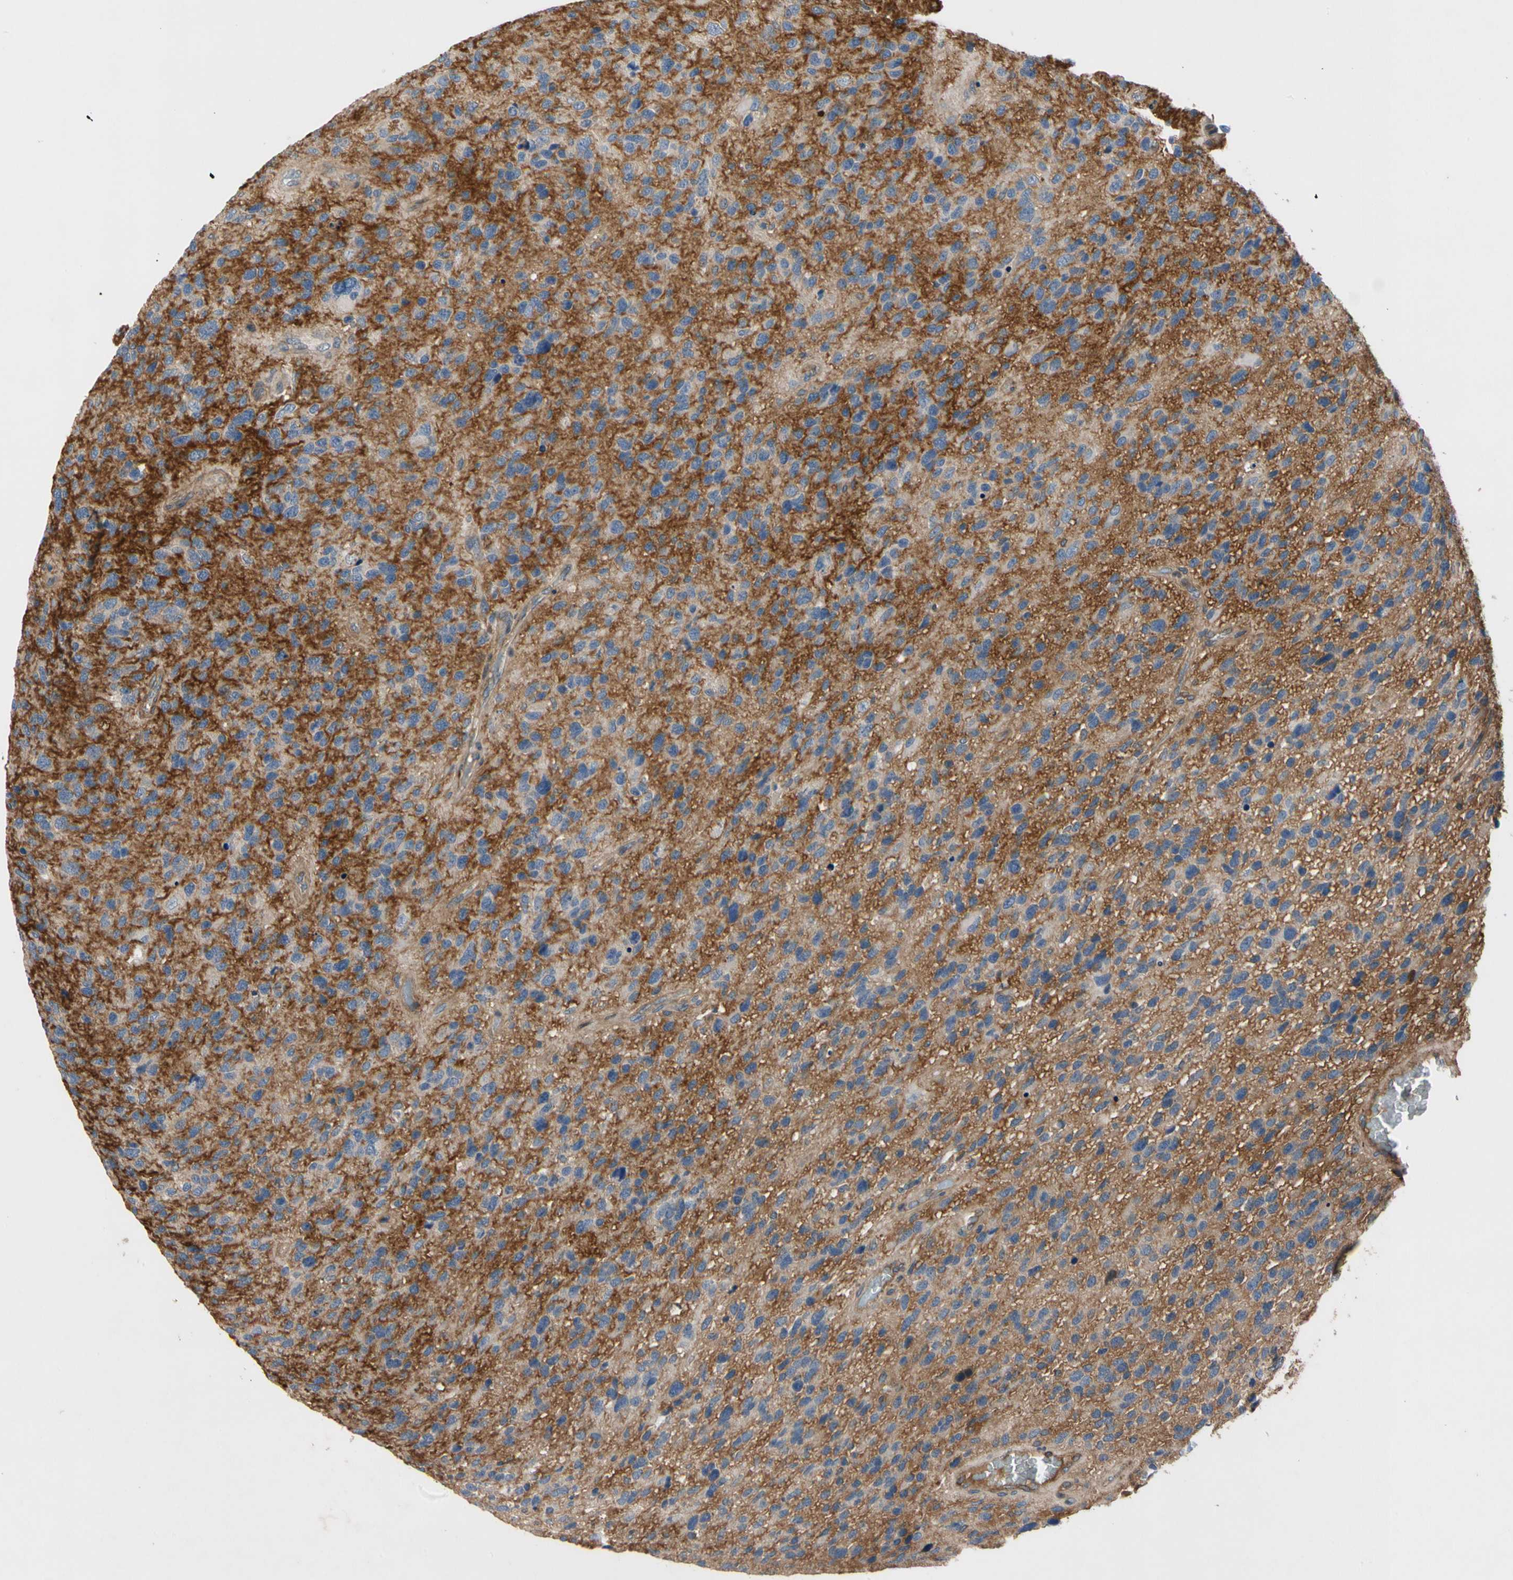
{"staining": {"intensity": "negative", "quantity": "none", "location": "none"}, "tissue": "glioma", "cell_type": "Tumor cells", "image_type": "cancer", "snomed": [{"axis": "morphology", "description": "Glioma, malignant, High grade"}, {"axis": "topography", "description": "Brain"}], "caption": "A histopathology image of human glioma is negative for staining in tumor cells.", "gene": "CRTAC1", "patient": {"sex": "female", "age": 58}}